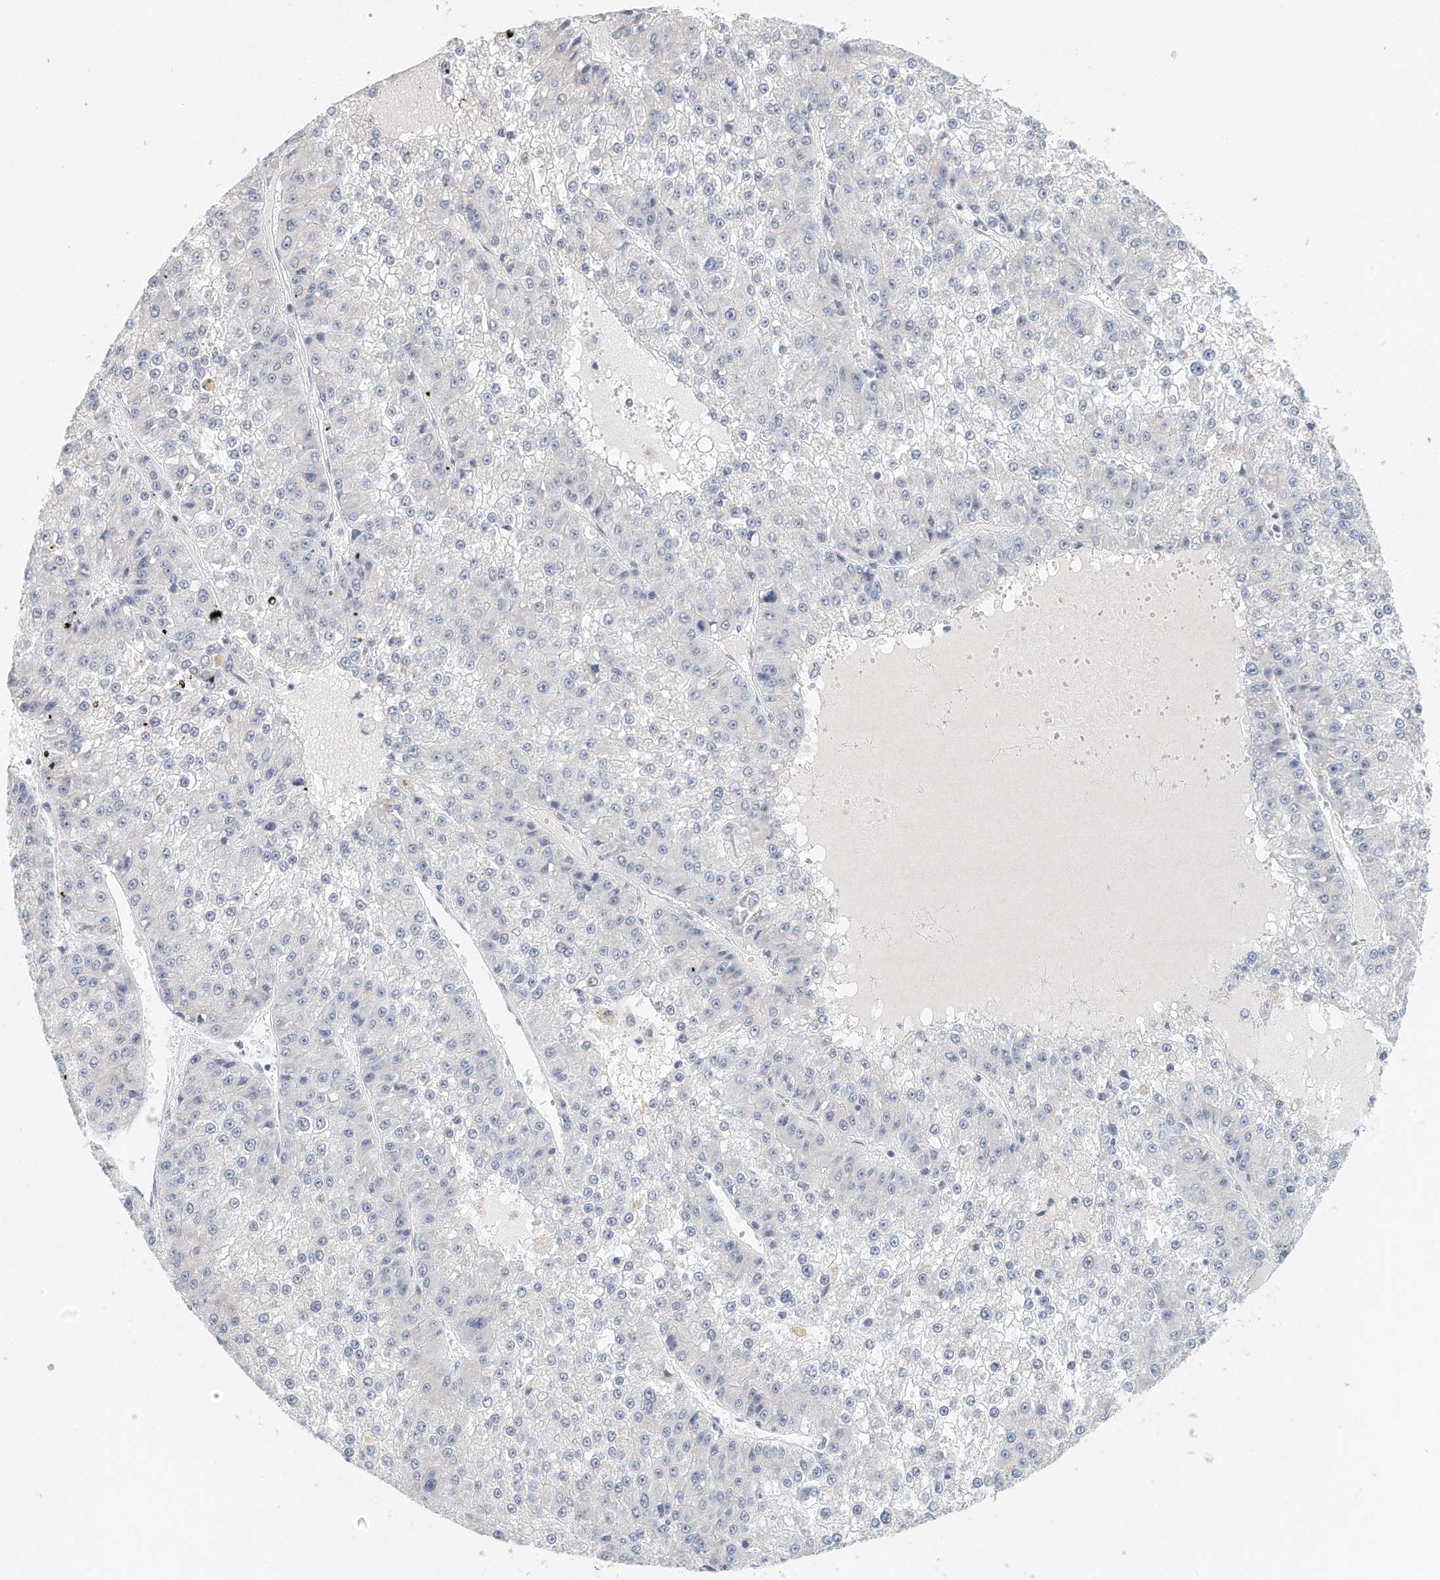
{"staining": {"intensity": "negative", "quantity": "none", "location": "none"}, "tissue": "liver cancer", "cell_type": "Tumor cells", "image_type": "cancer", "snomed": [{"axis": "morphology", "description": "Carcinoma, Hepatocellular, NOS"}, {"axis": "topography", "description": "Liver"}], "caption": "This is an IHC image of human liver cancer (hepatocellular carcinoma). There is no positivity in tumor cells.", "gene": "MICAL1", "patient": {"sex": "female", "age": 73}}